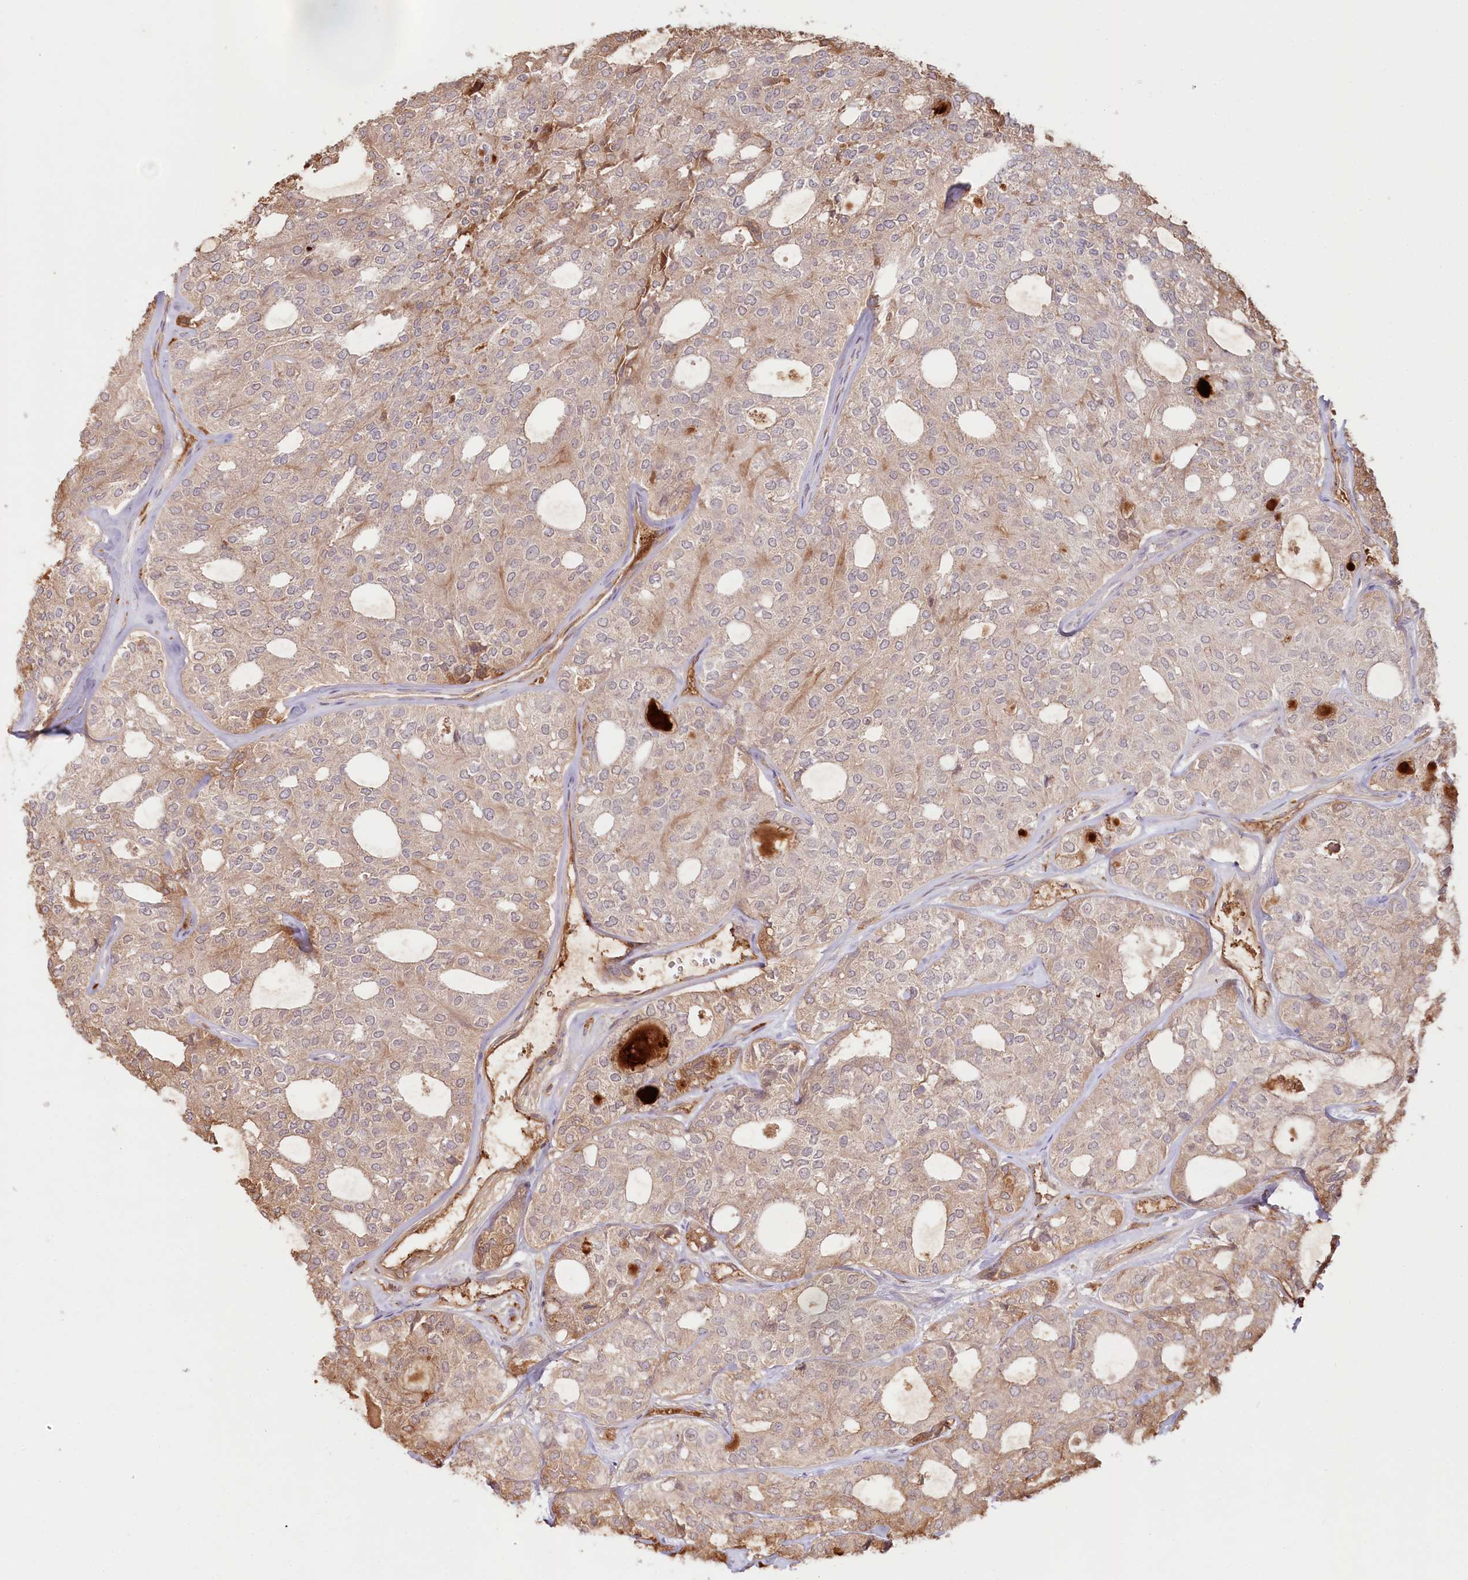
{"staining": {"intensity": "moderate", "quantity": "25%-75%", "location": "cytoplasmic/membranous"}, "tissue": "thyroid cancer", "cell_type": "Tumor cells", "image_type": "cancer", "snomed": [{"axis": "morphology", "description": "Follicular adenoma carcinoma, NOS"}, {"axis": "topography", "description": "Thyroid gland"}], "caption": "Immunohistochemical staining of human thyroid cancer (follicular adenoma carcinoma) demonstrates moderate cytoplasmic/membranous protein expression in approximately 25%-75% of tumor cells. (DAB (3,3'-diaminobenzidine) IHC, brown staining for protein, blue staining for nuclei).", "gene": "PSAPL1", "patient": {"sex": "male", "age": 75}}